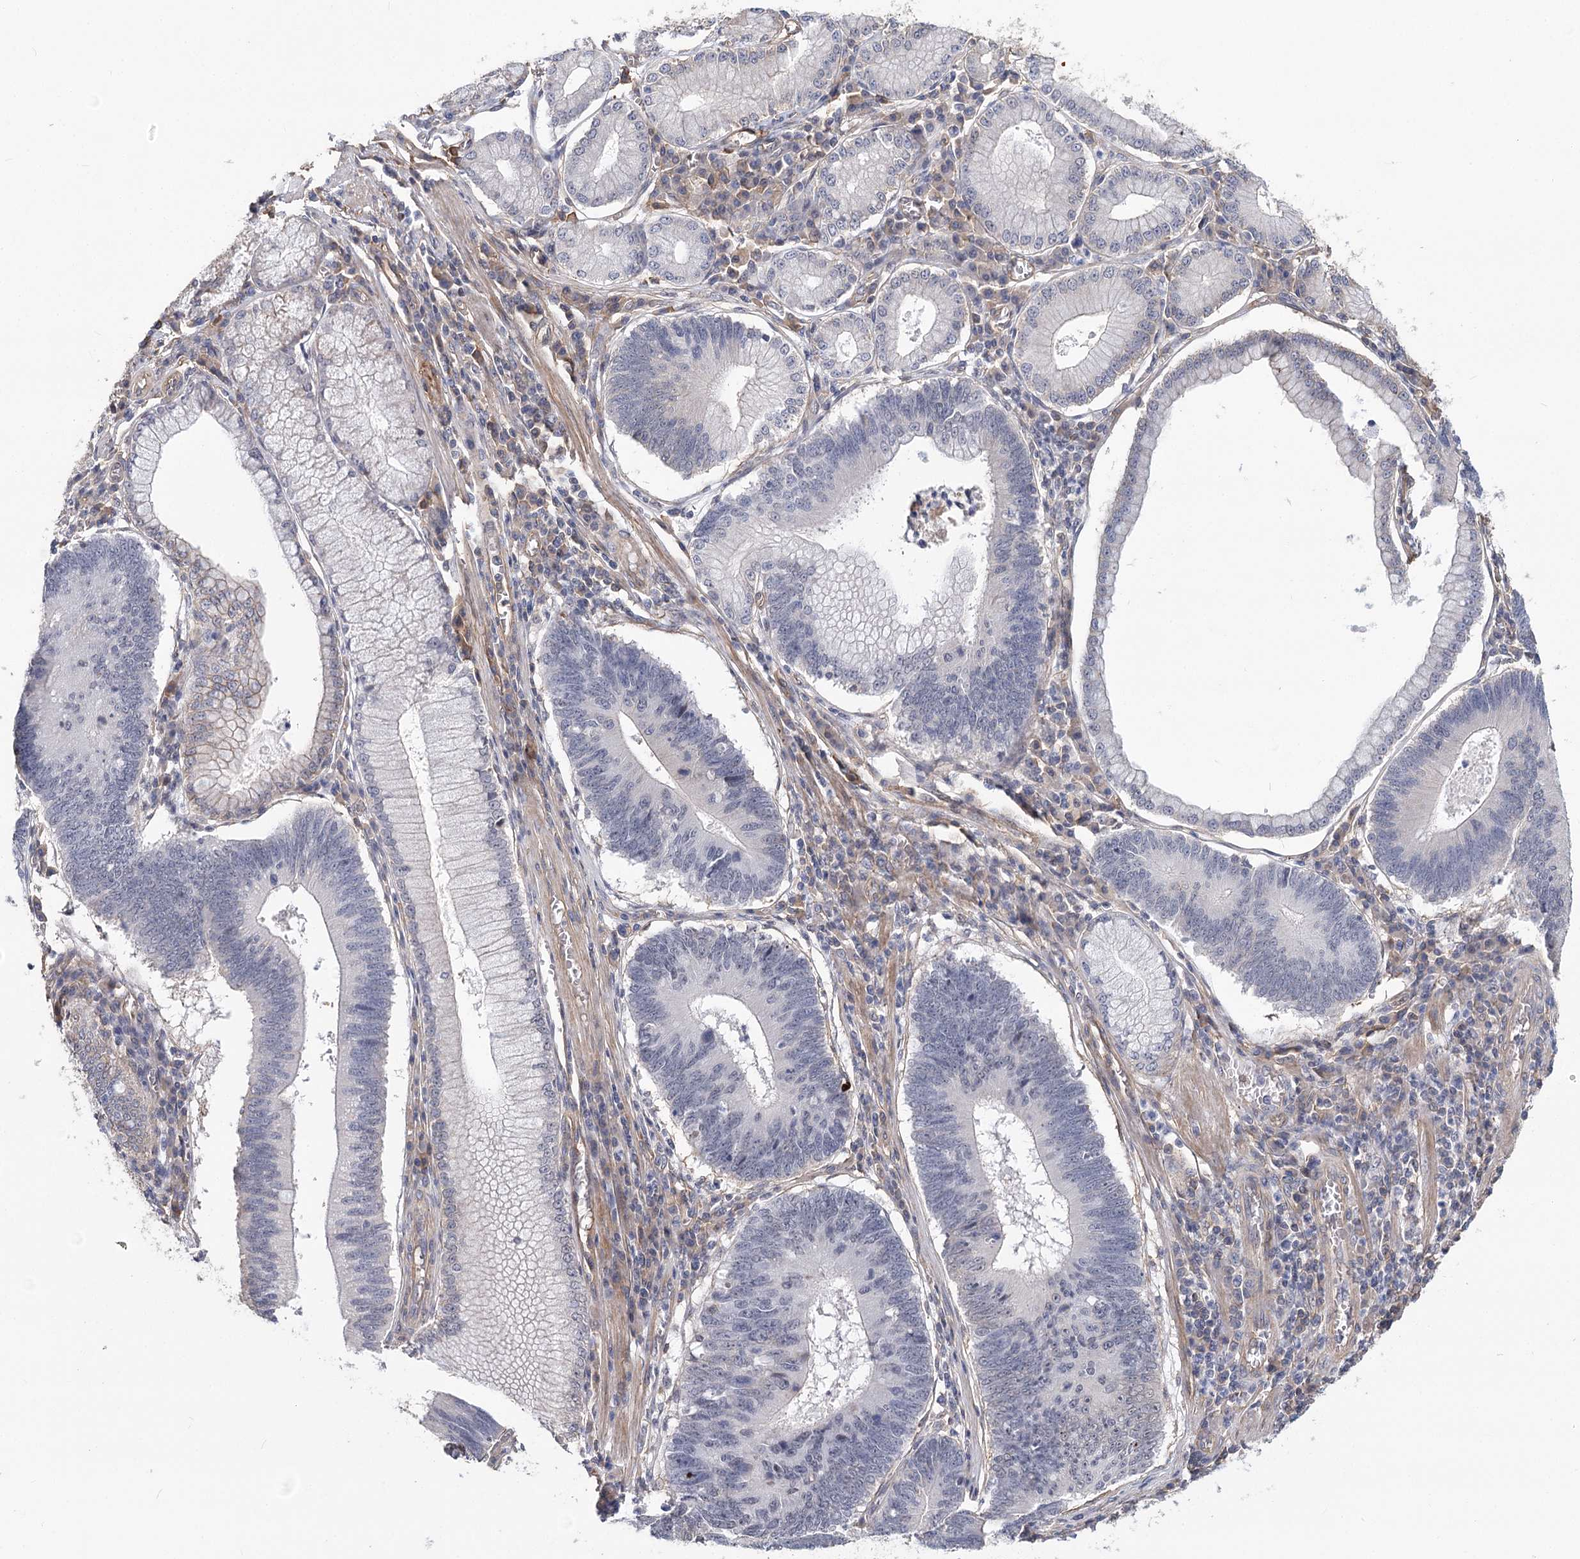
{"staining": {"intensity": "negative", "quantity": "none", "location": "none"}, "tissue": "stomach cancer", "cell_type": "Tumor cells", "image_type": "cancer", "snomed": [{"axis": "morphology", "description": "Adenocarcinoma, NOS"}, {"axis": "topography", "description": "Stomach"}], "caption": "IHC micrograph of neoplastic tissue: human stomach adenocarcinoma stained with DAB (3,3'-diaminobenzidine) exhibits no significant protein expression in tumor cells.", "gene": "TMEM218", "patient": {"sex": "male", "age": 59}}